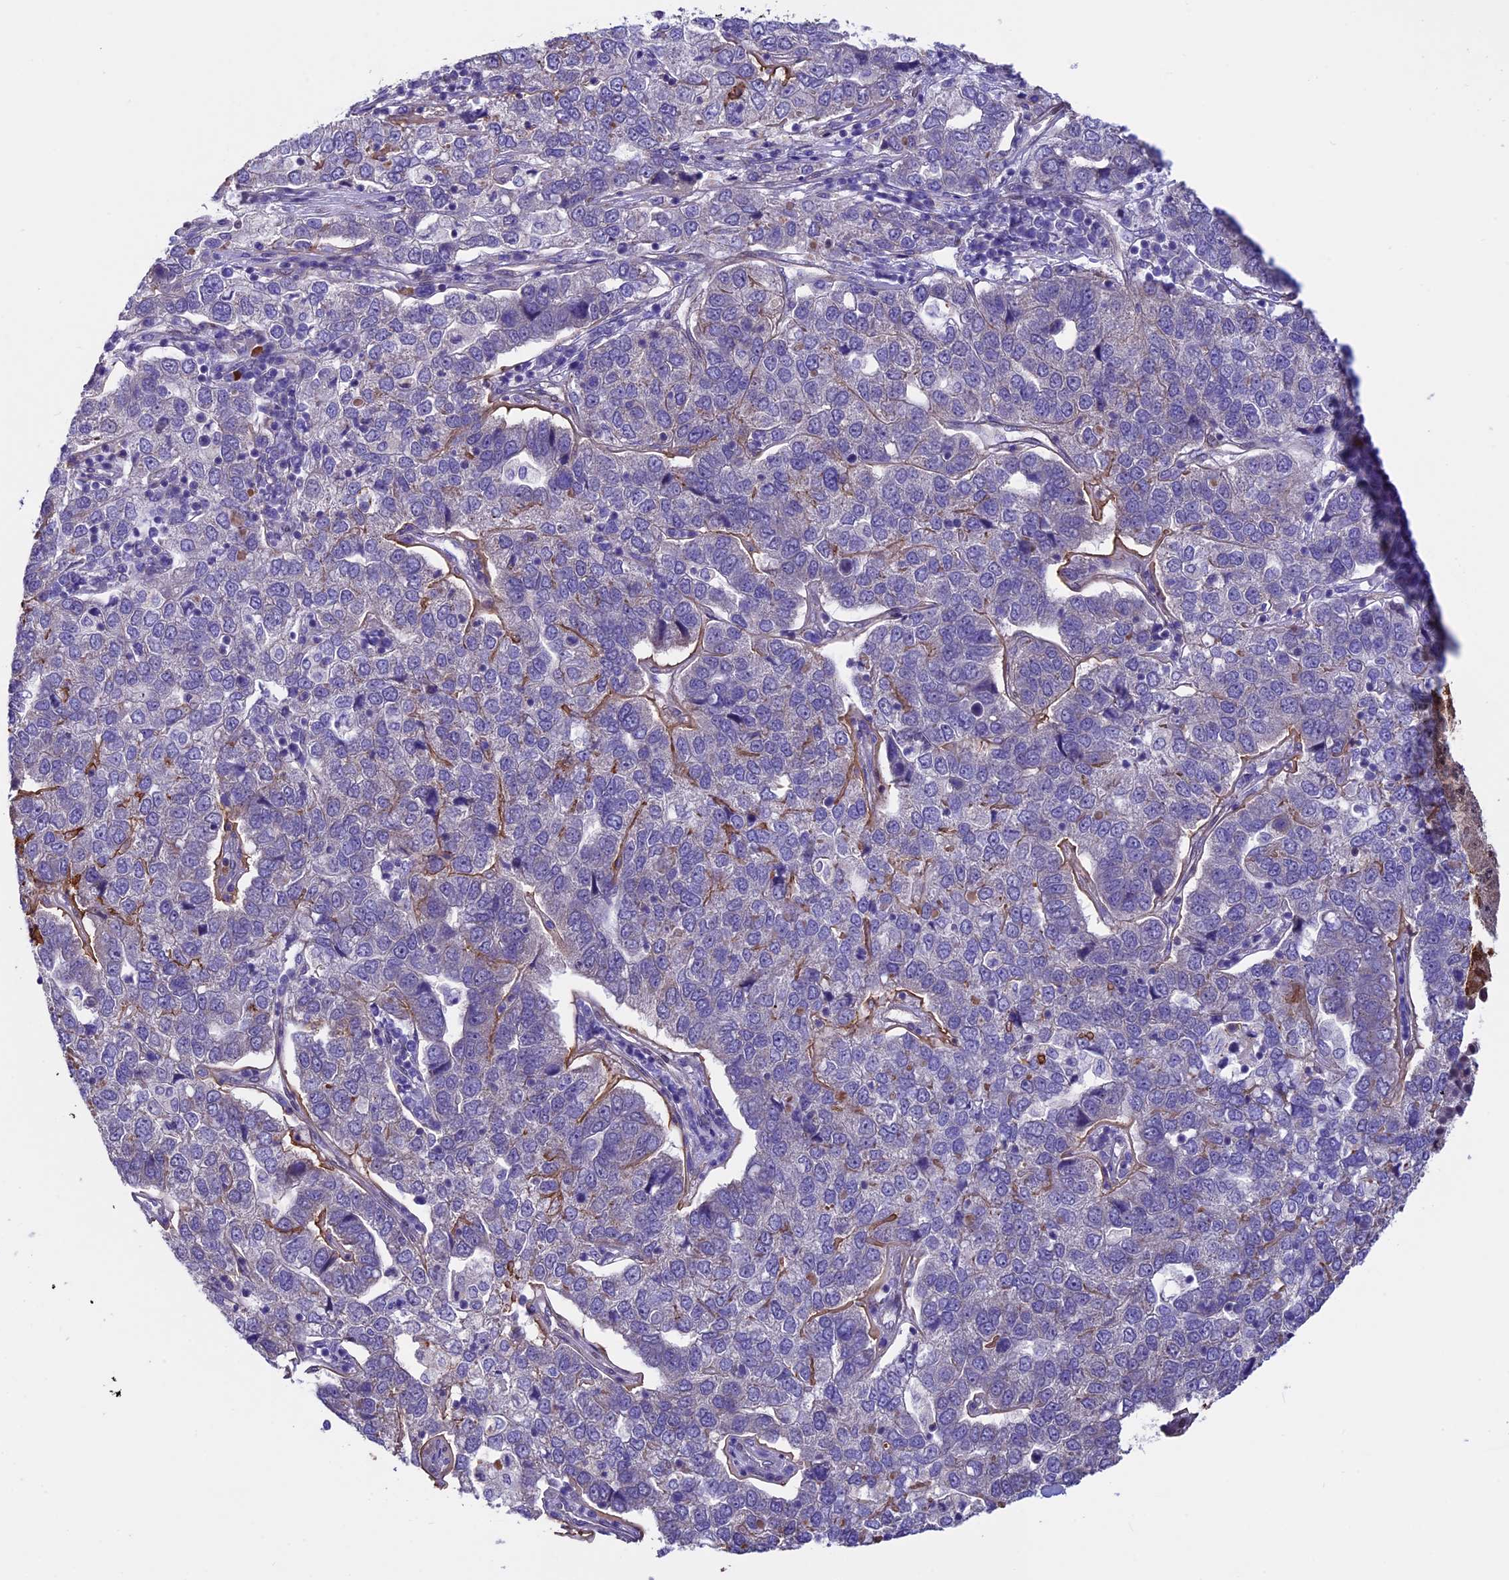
{"staining": {"intensity": "negative", "quantity": "none", "location": "none"}, "tissue": "pancreatic cancer", "cell_type": "Tumor cells", "image_type": "cancer", "snomed": [{"axis": "morphology", "description": "Adenocarcinoma, NOS"}, {"axis": "topography", "description": "Pancreas"}], "caption": "This is a histopathology image of immunohistochemistry staining of pancreatic cancer, which shows no positivity in tumor cells. (DAB immunohistochemistry, high magnification).", "gene": "TMEM171", "patient": {"sex": "female", "age": 61}}